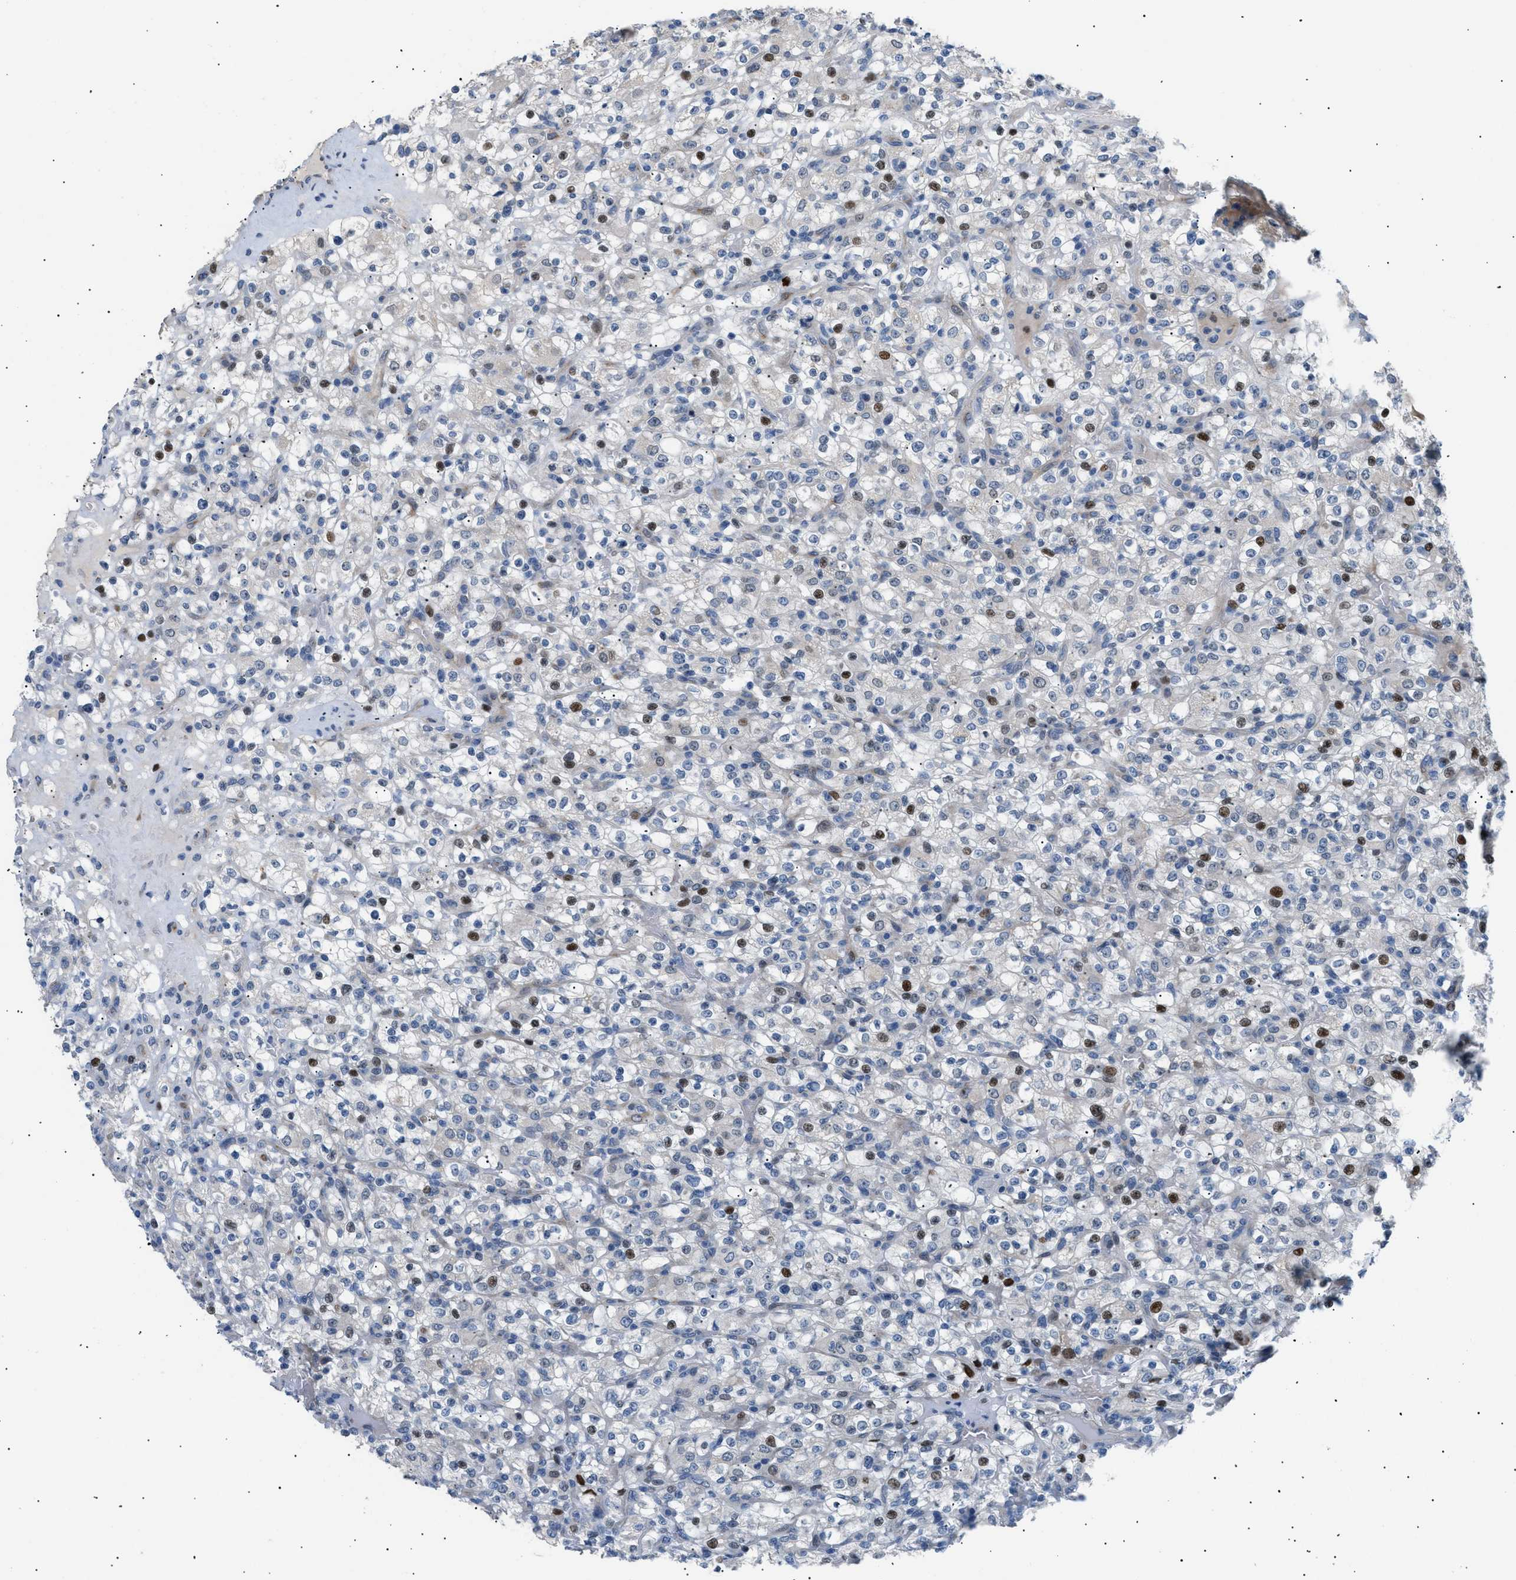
{"staining": {"intensity": "strong", "quantity": "<25%", "location": "nuclear"}, "tissue": "renal cancer", "cell_type": "Tumor cells", "image_type": "cancer", "snomed": [{"axis": "morphology", "description": "Normal tissue, NOS"}, {"axis": "morphology", "description": "Adenocarcinoma, NOS"}, {"axis": "topography", "description": "Kidney"}], "caption": "A high-resolution photomicrograph shows immunohistochemistry staining of adenocarcinoma (renal), which shows strong nuclear expression in about <25% of tumor cells.", "gene": "ICA1", "patient": {"sex": "female", "age": 72}}